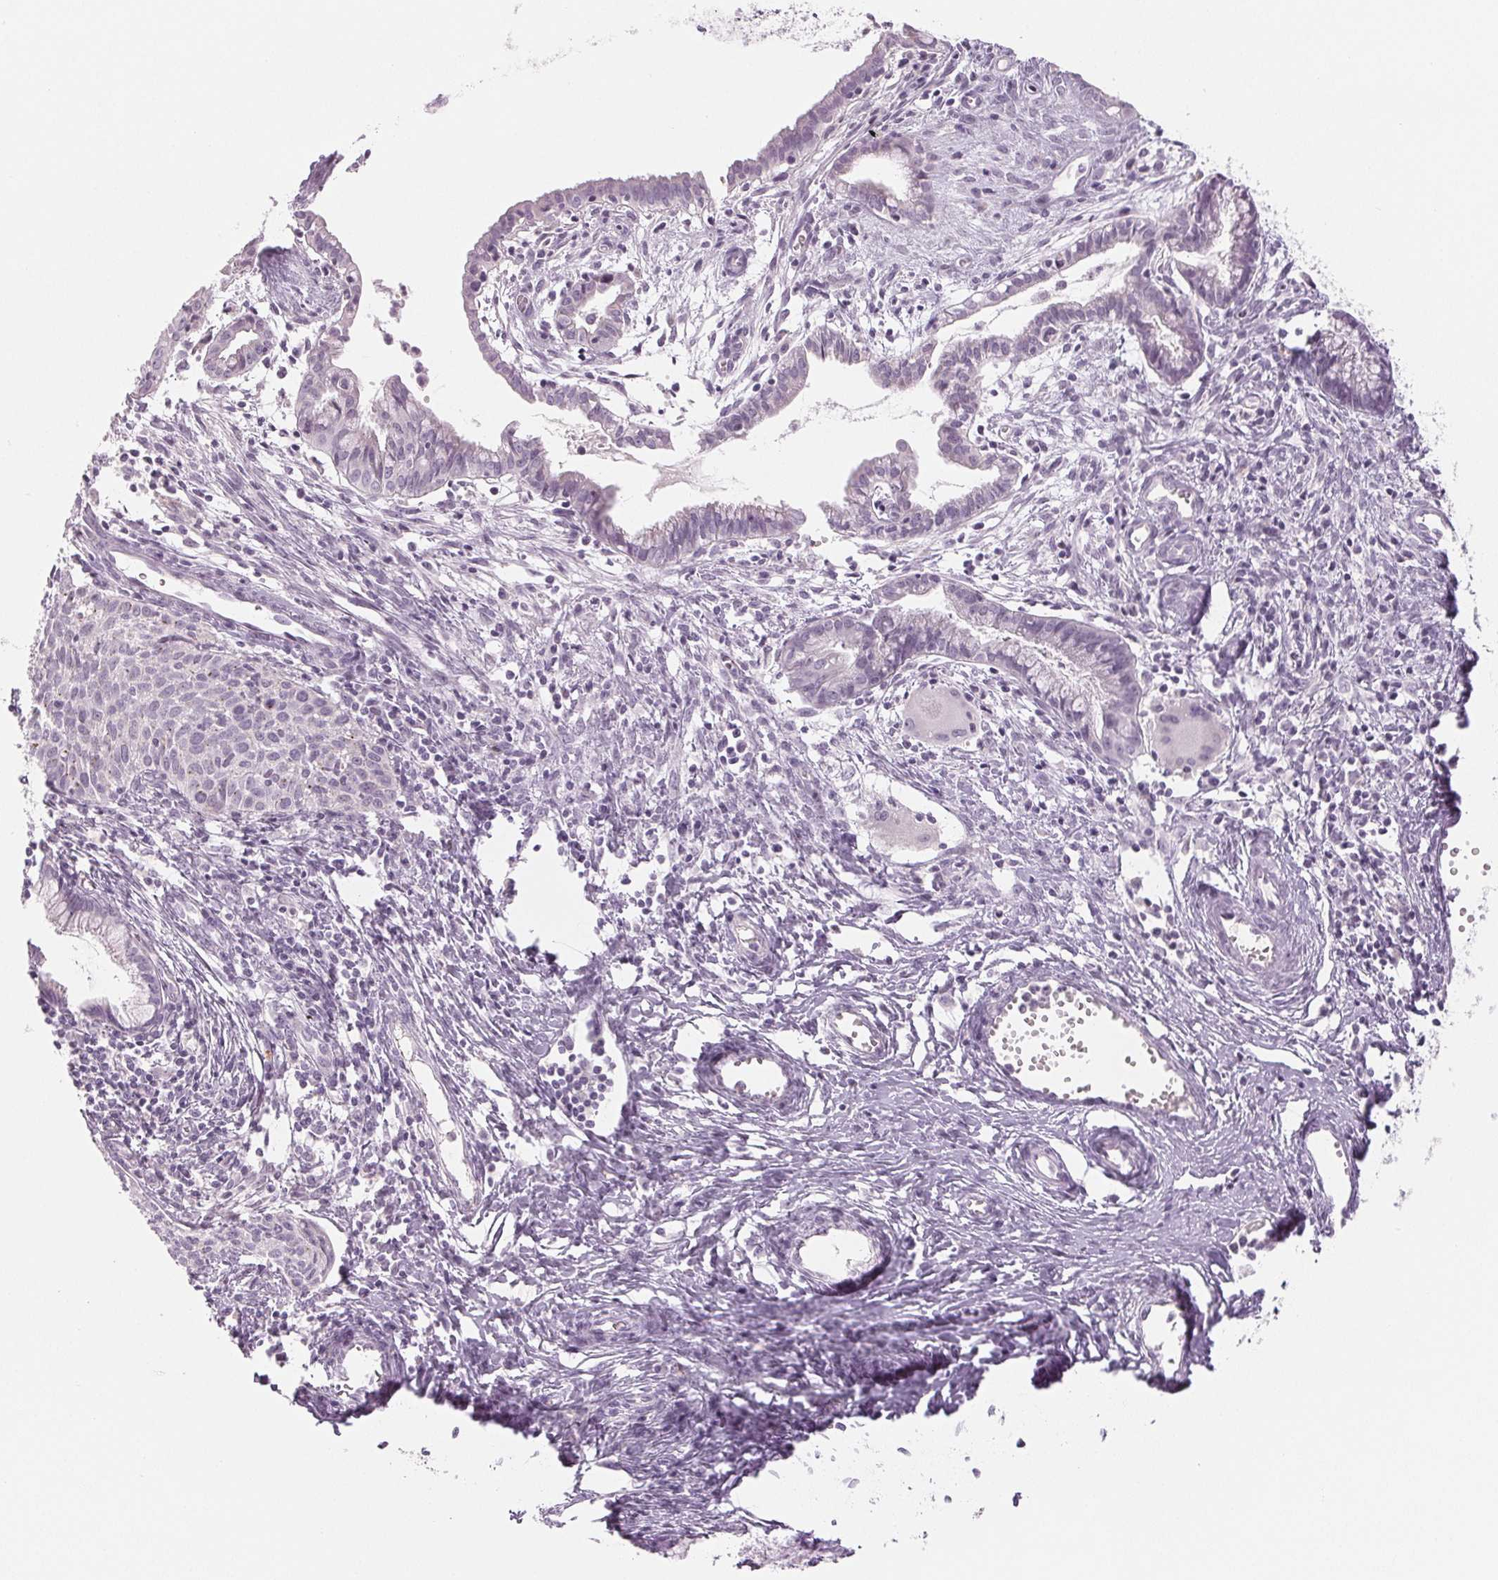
{"staining": {"intensity": "negative", "quantity": "none", "location": "none"}, "tissue": "cervical cancer", "cell_type": "Tumor cells", "image_type": "cancer", "snomed": [{"axis": "morphology", "description": "Squamous cell carcinoma, NOS"}, {"axis": "topography", "description": "Cervix"}], "caption": "A photomicrograph of cervical squamous cell carcinoma stained for a protein exhibits no brown staining in tumor cells.", "gene": "EHHADH", "patient": {"sex": "female", "age": 38}}